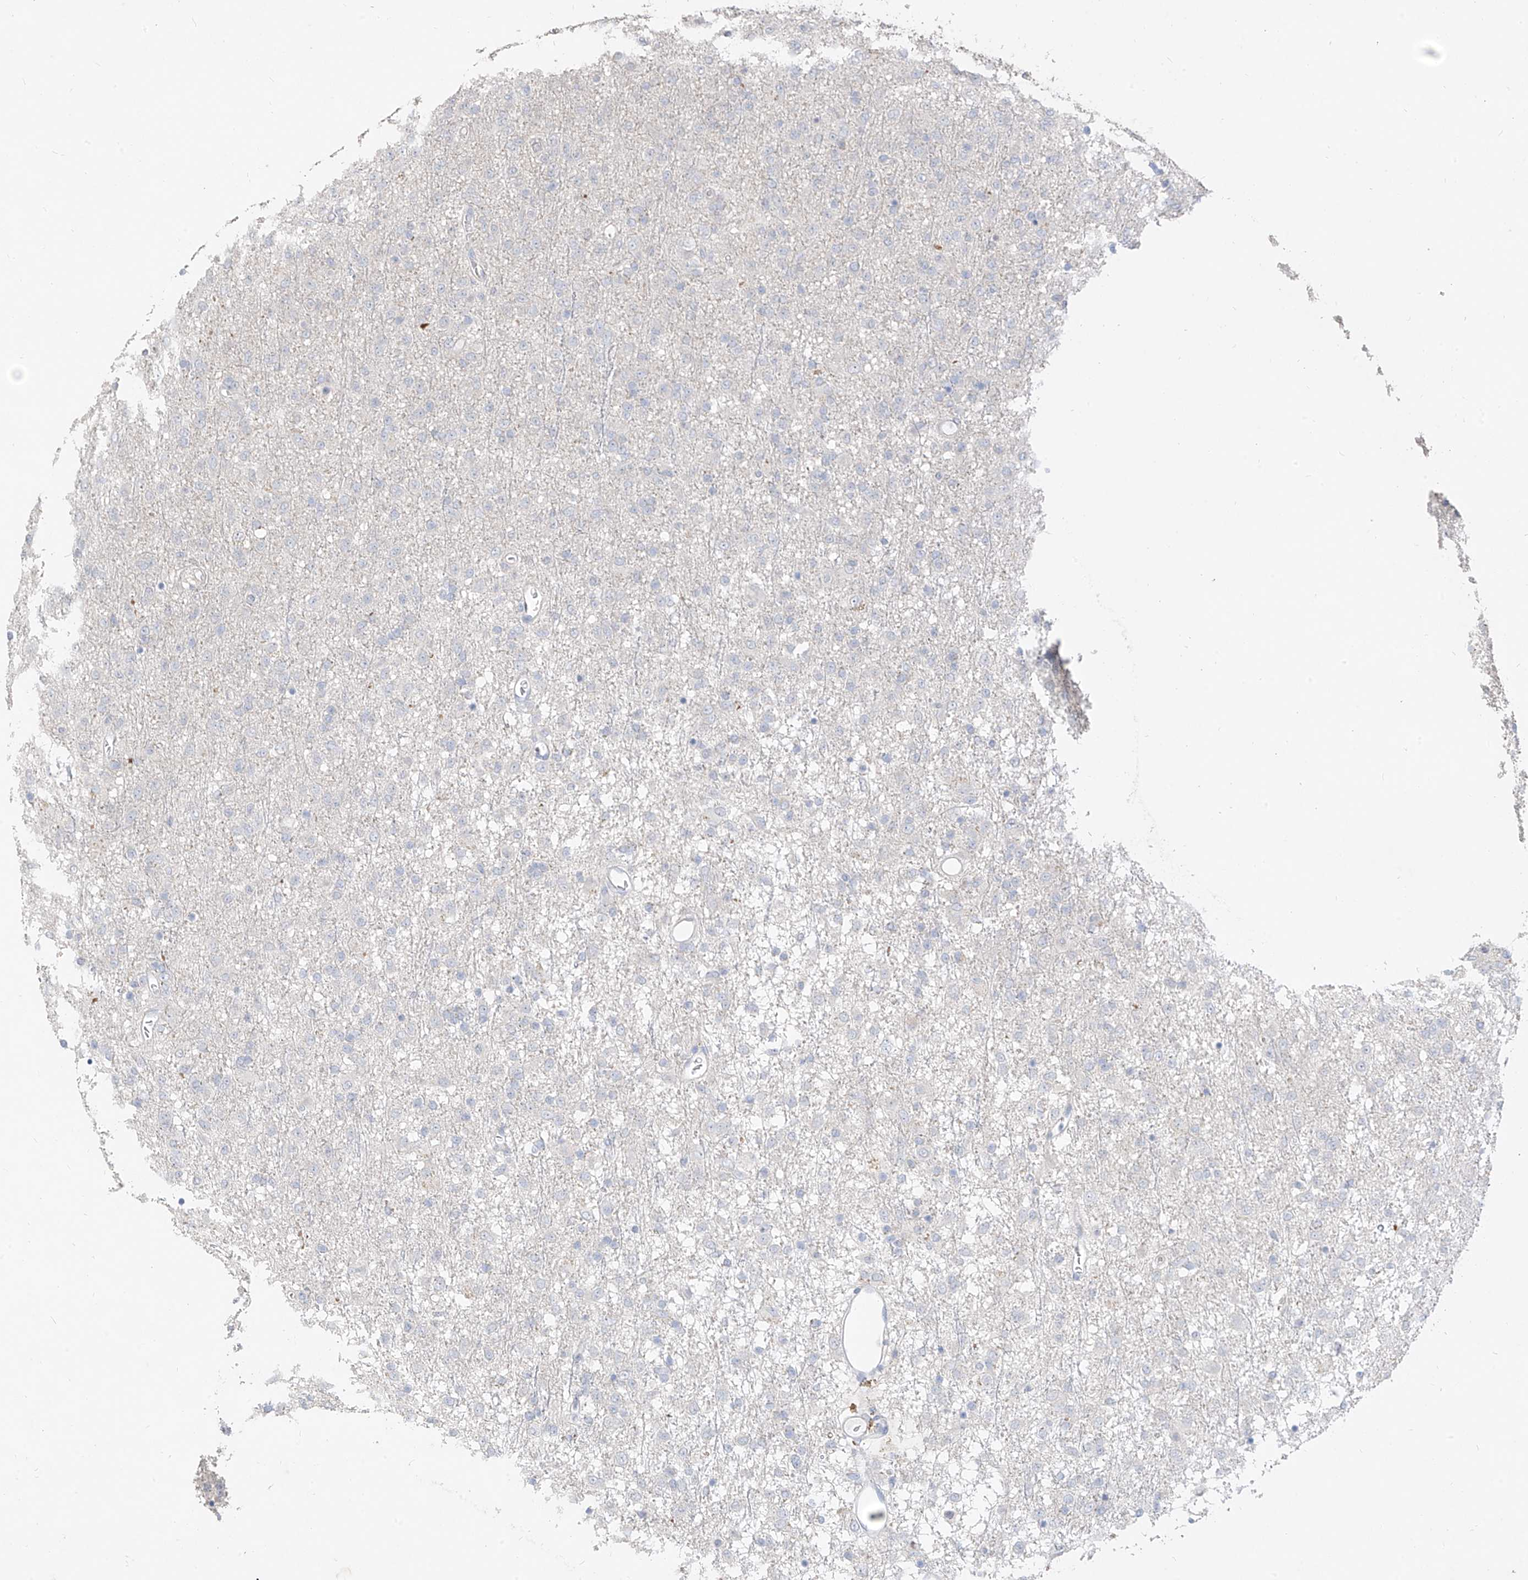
{"staining": {"intensity": "negative", "quantity": "none", "location": "none"}, "tissue": "glioma", "cell_type": "Tumor cells", "image_type": "cancer", "snomed": [{"axis": "morphology", "description": "Glioma, malignant, Low grade"}, {"axis": "topography", "description": "Brain"}], "caption": "High magnification brightfield microscopy of glioma stained with DAB (3,3'-diaminobenzidine) (brown) and counterstained with hematoxylin (blue): tumor cells show no significant staining.", "gene": "ZZEF1", "patient": {"sex": "male", "age": 65}}